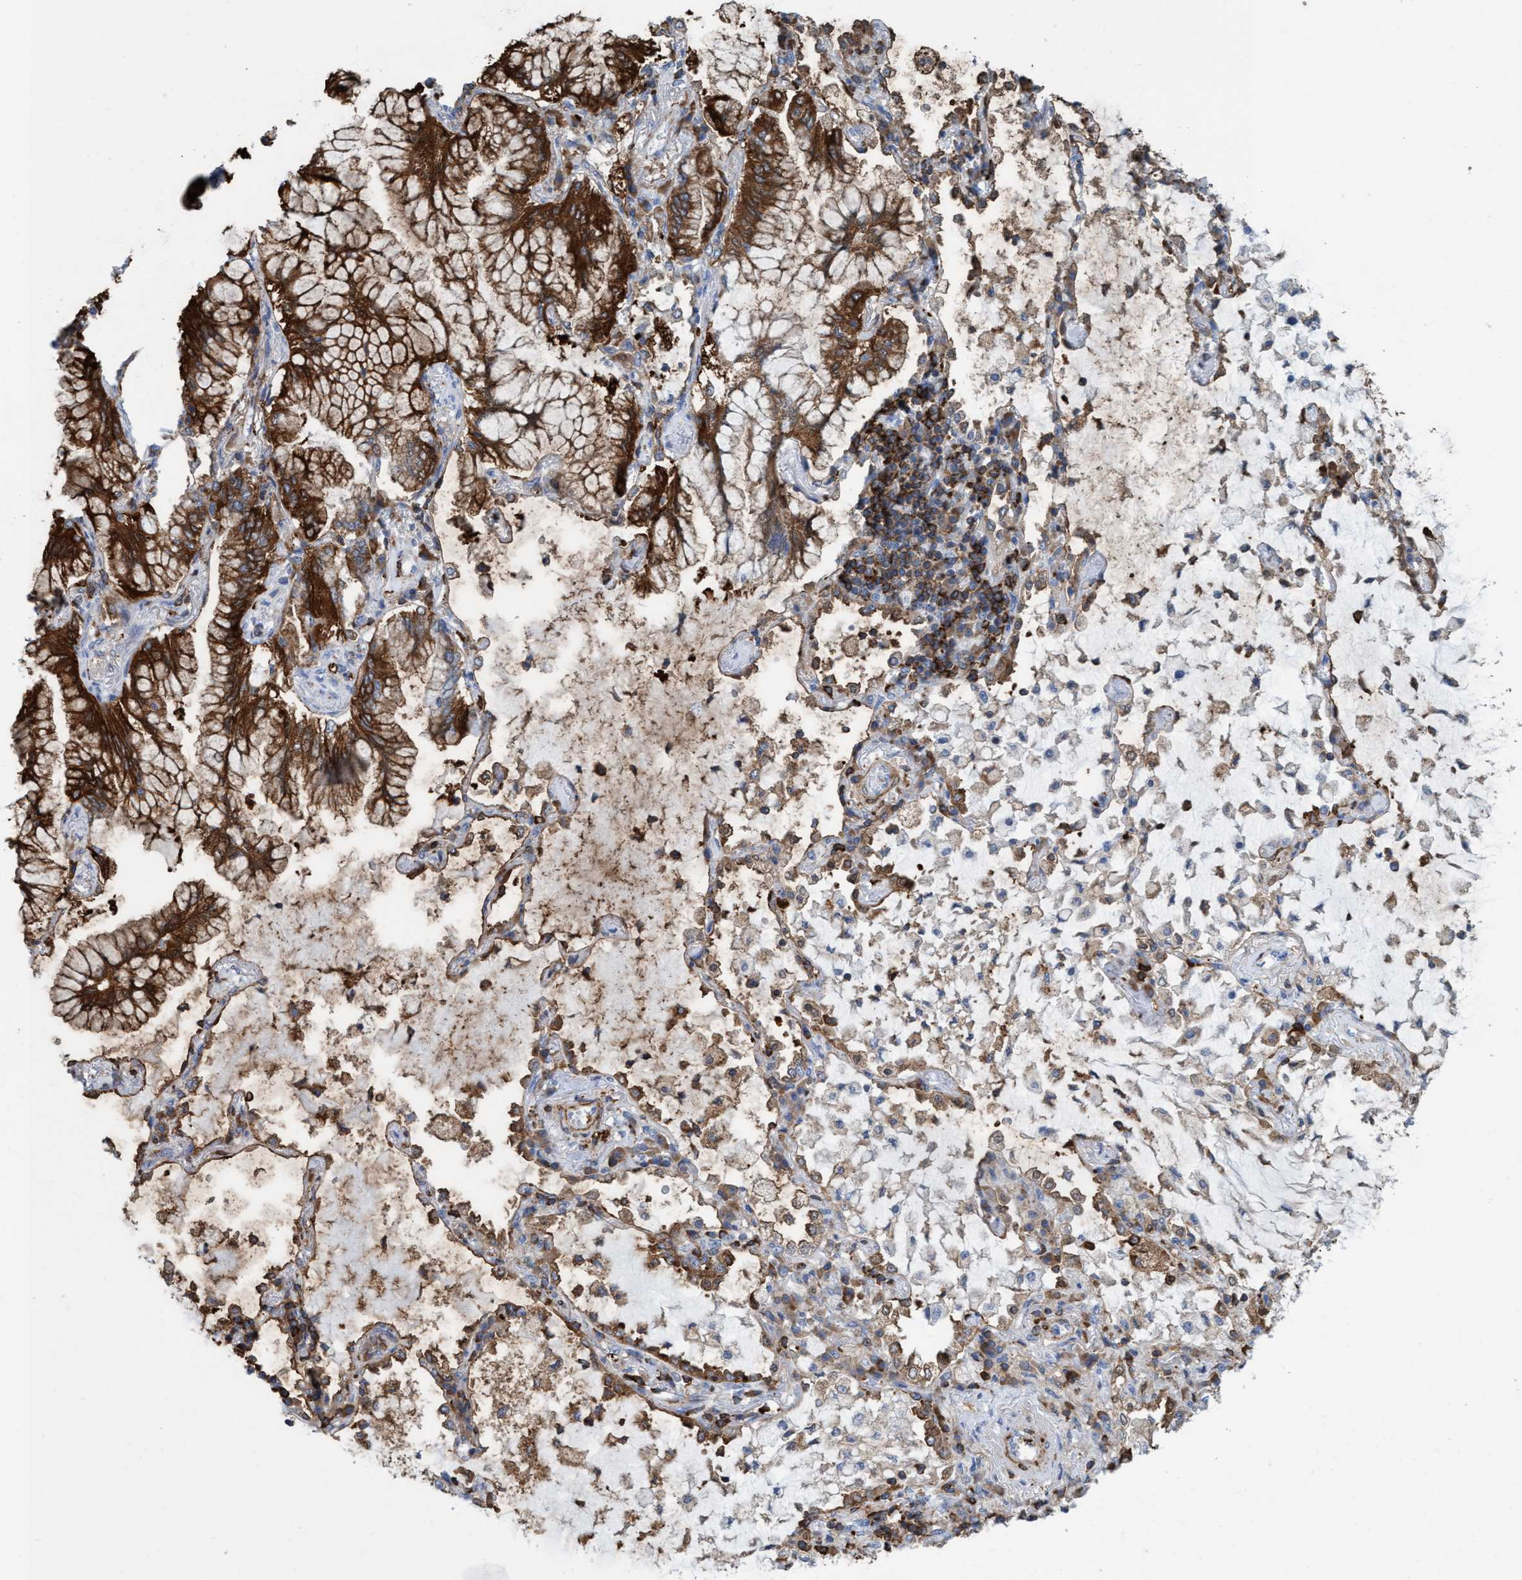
{"staining": {"intensity": "strong", "quantity": ">75%", "location": "cytoplasmic/membranous"}, "tissue": "lung cancer", "cell_type": "Tumor cells", "image_type": "cancer", "snomed": [{"axis": "morphology", "description": "Adenocarcinoma, NOS"}, {"axis": "topography", "description": "Lung"}], "caption": "Protein expression analysis of human adenocarcinoma (lung) reveals strong cytoplasmic/membranous staining in approximately >75% of tumor cells.", "gene": "EZR", "patient": {"sex": "female", "age": 70}}